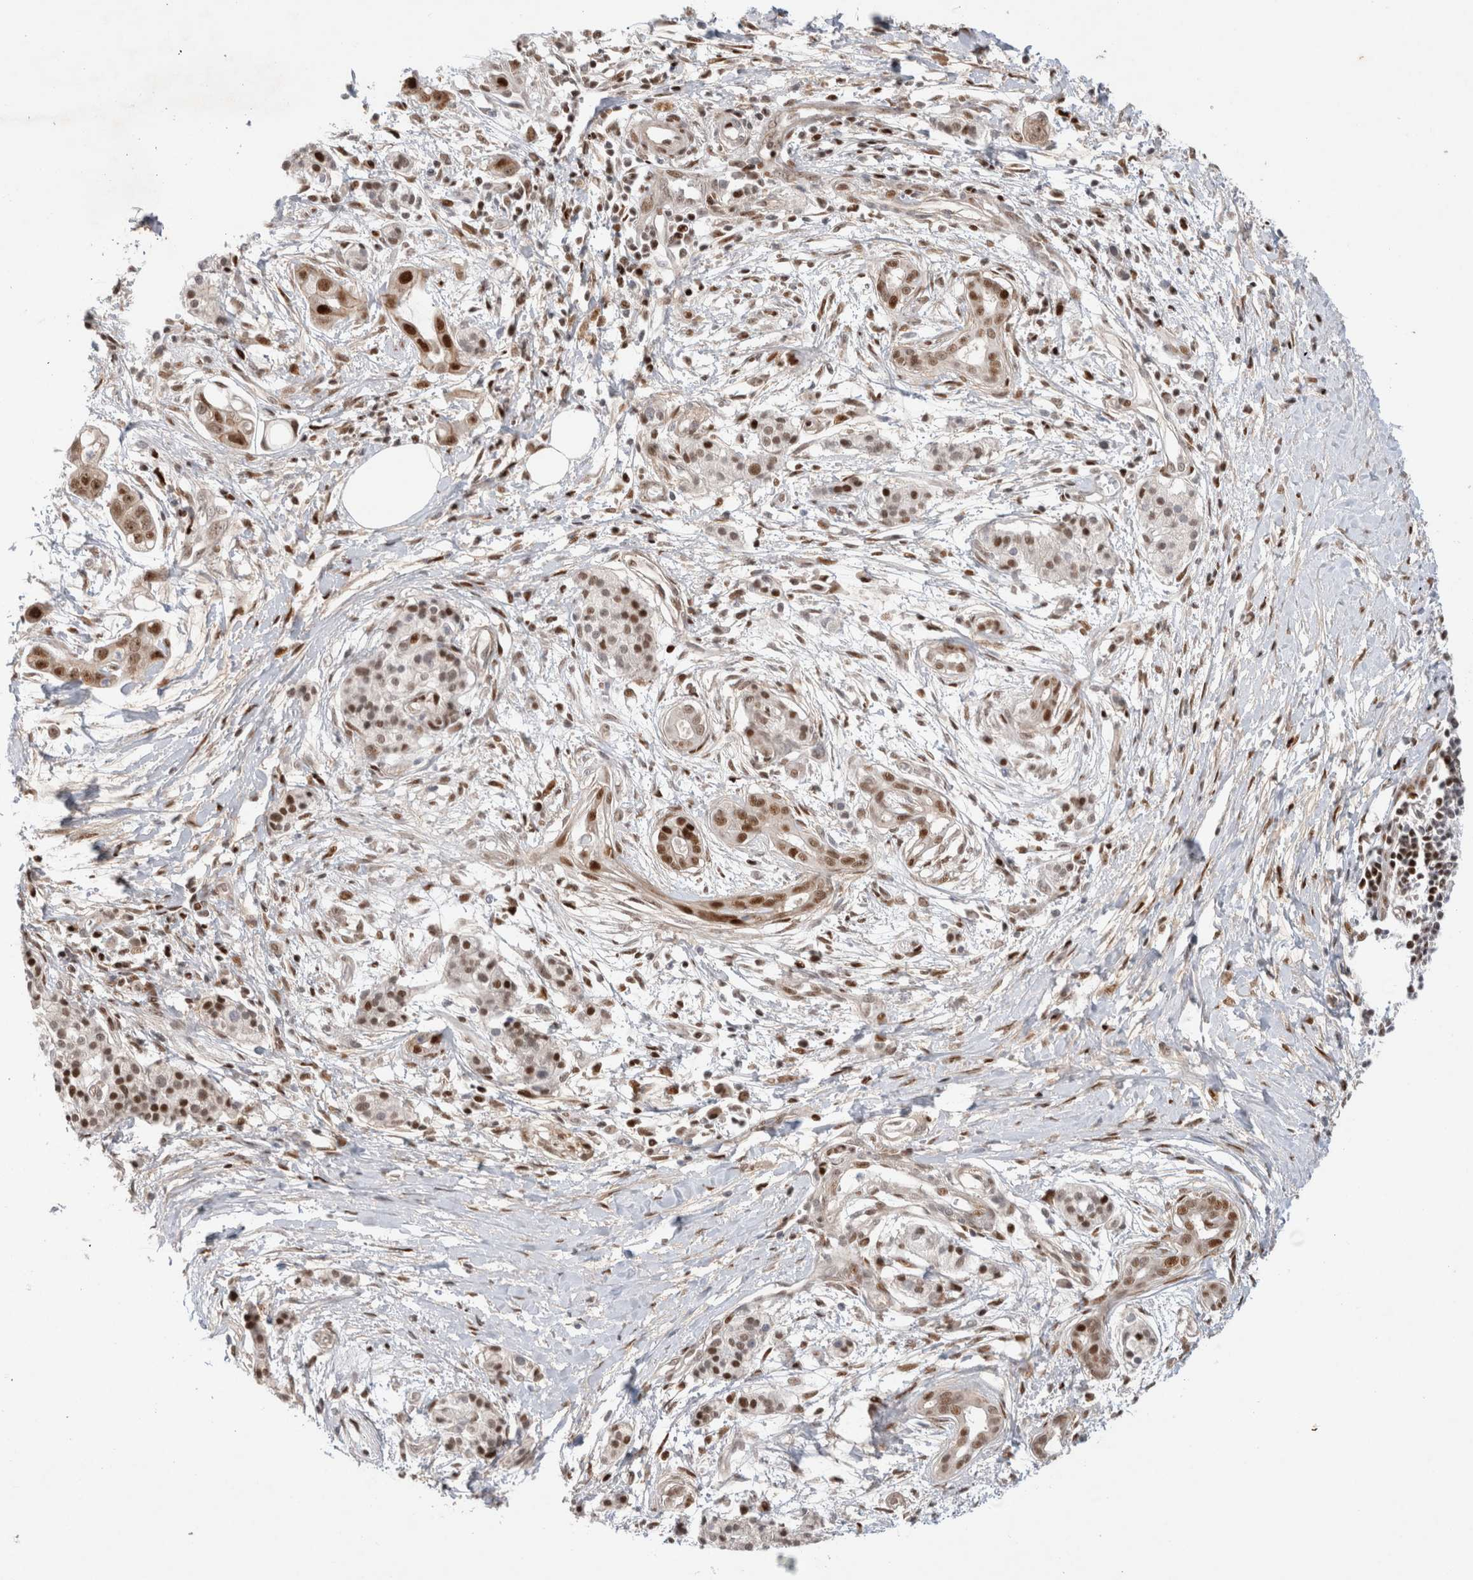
{"staining": {"intensity": "strong", "quantity": "25%-75%", "location": "nuclear"}, "tissue": "pancreatic cancer", "cell_type": "Tumor cells", "image_type": "cancer", "snomed": [{"axis": "morphology", "description": "Adenocarcinoma, NOS"}, {"axis": "topography", "description": "Pancreas"}], "caption": "A micrograph of human pancreatic adenocarcinoma stained for a protein reveals strong nuclear brown staining in tumor cells.", "gene": "TCF4", "patient": {"sex": "male", "age": 59}}